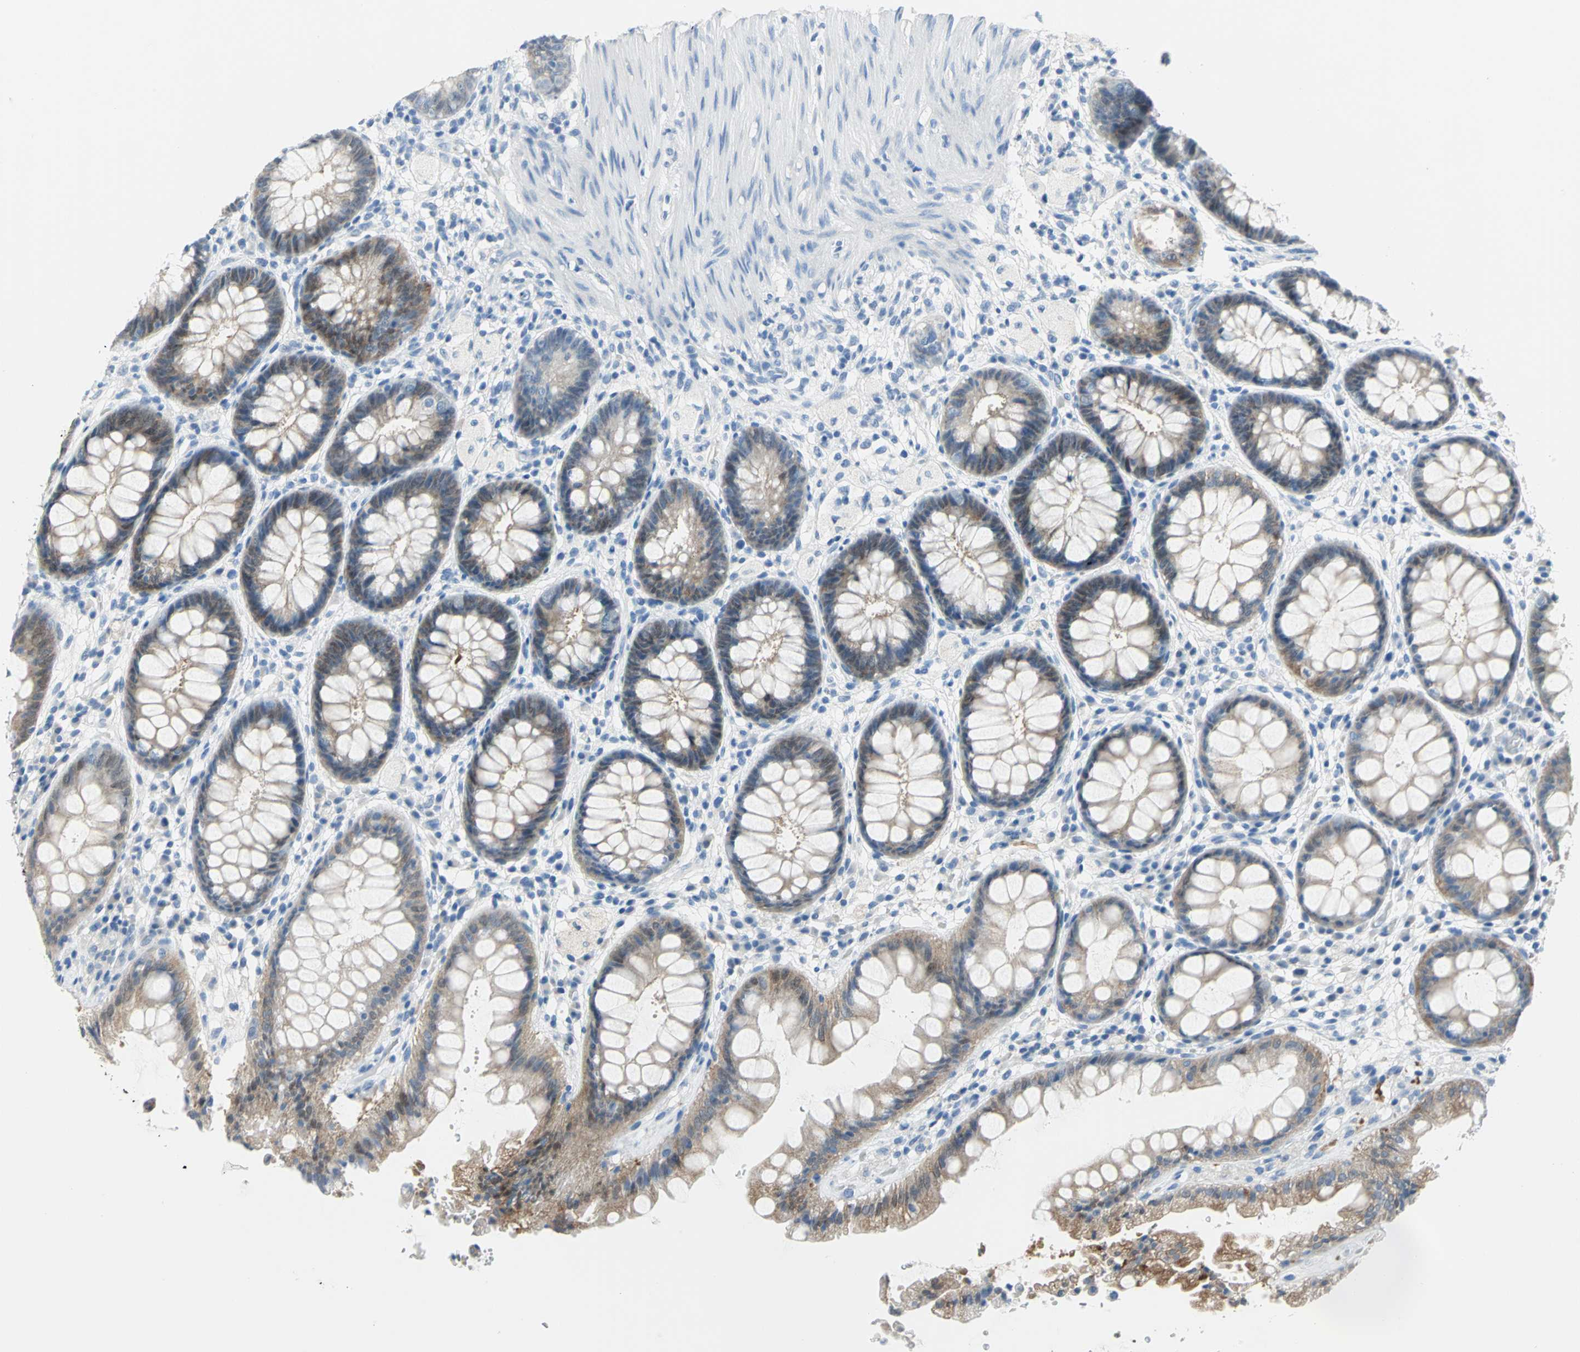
{"staining": {"intensity": "moderate", "quantity": ">75%", "location": "cytoplasmic/membranous"}, "tissue": "rectum", "cell_type": "Glandular cells", "image_type": "normal", "snomed": [{"axis": "morphology", "description": "Normal tissue, NOS"}, {"axis": "topography", "description": "Rectum"}], "caption": "Immunohistochemical staining of normal rectum displays moderate cytoplasmic/membranous protein expression in about >75% of glandular cells.", "gene": "SFN", "patient": {"sex": "female", "age": 46}}